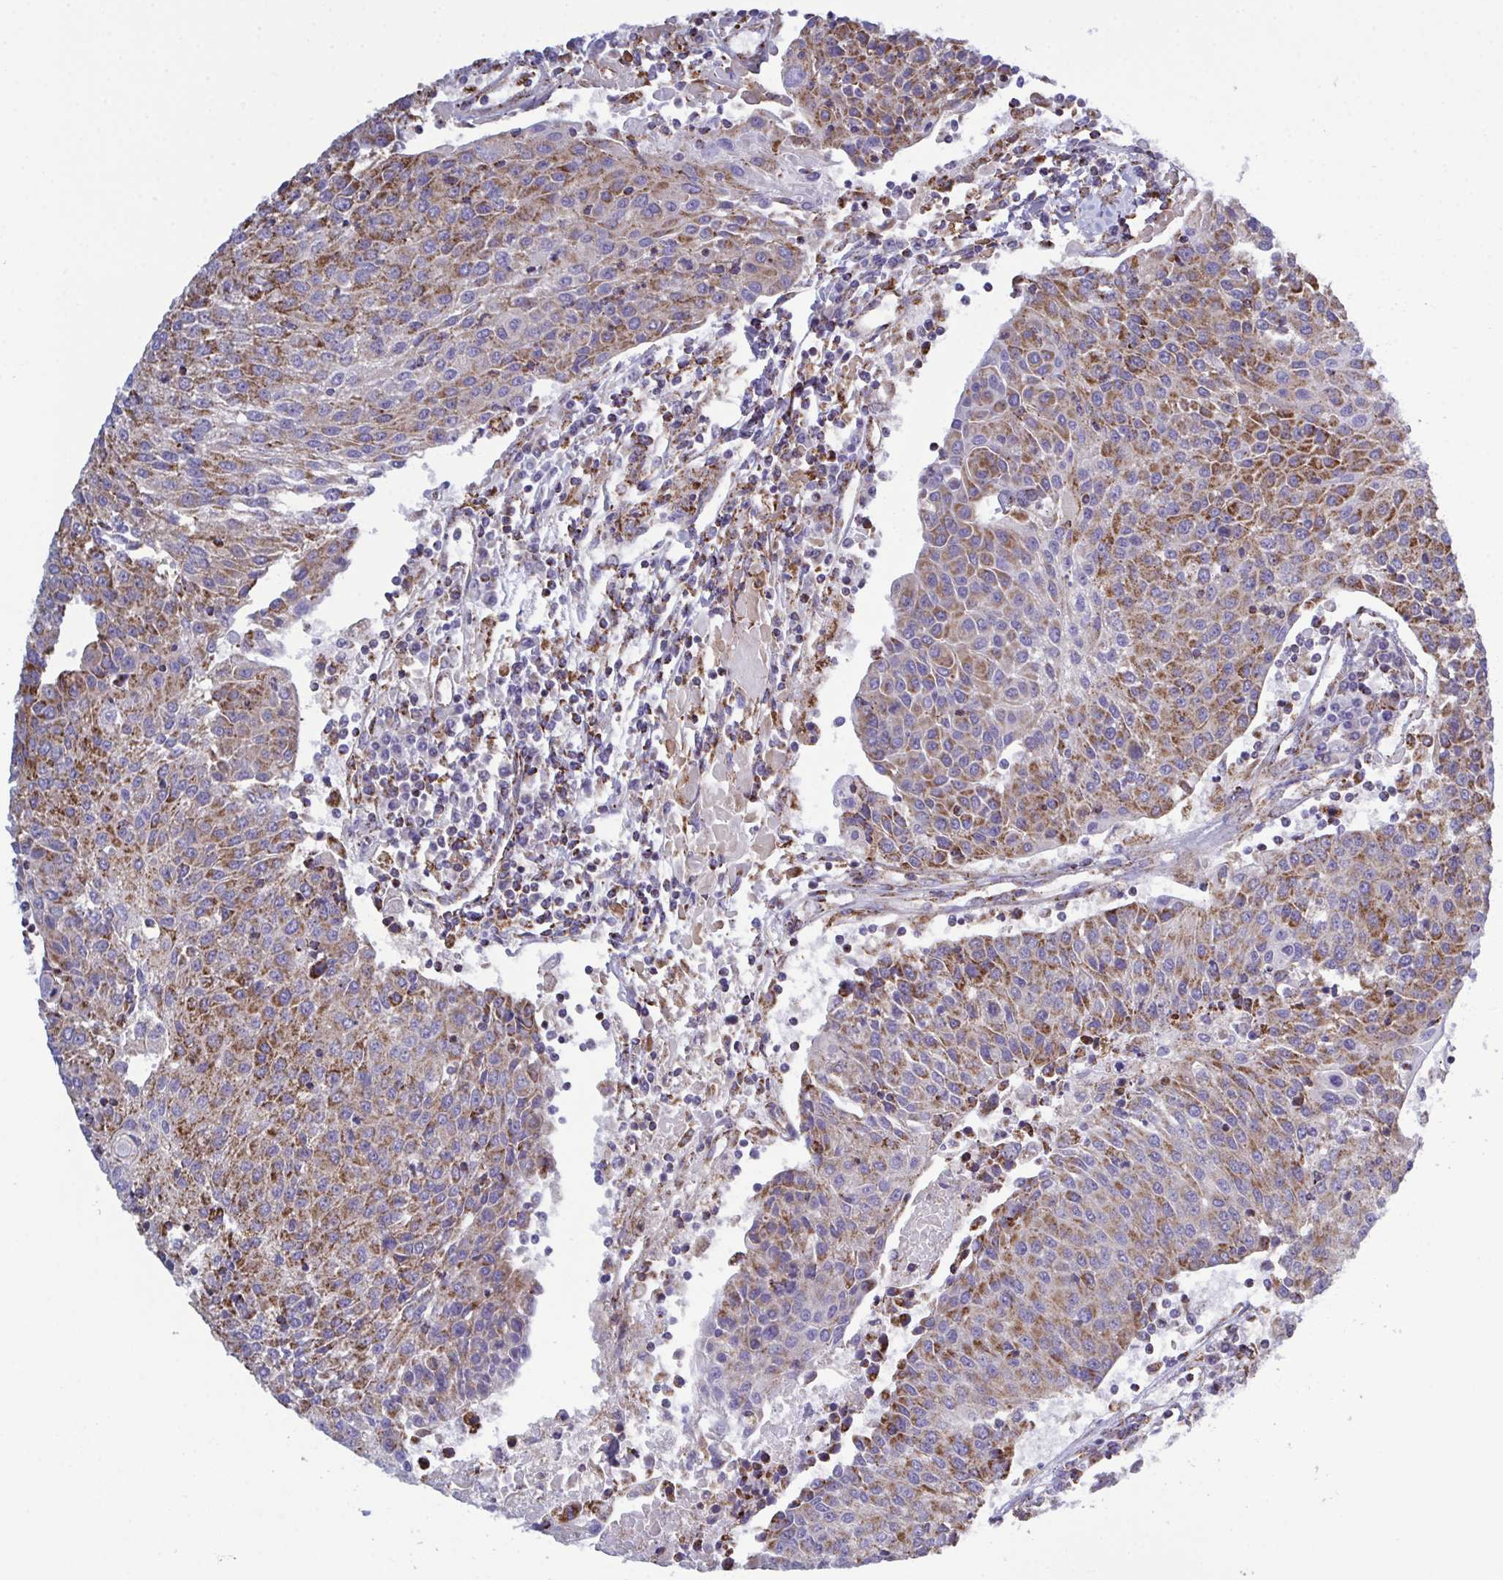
{"staining": {"intensity": "moderate", "quantity": ">75%", "location": "cytoplasmic/membranous"}, "tissue": "urothelial cancer", "cell_type": "Tumor cells", "image_type": "cancer", "snomed": [{"axis": "morphology", "description": "Urothelial carcinoma, High grade"}, {"axis": "topography", "description": "Urinary bladder"}], "caption": "Brown immunohistochemical staining in human urothelial cancer exhibits moderate cytoplasmic/membranous positivity in about >75% of tumor cells. The protein is shown in brown color, while the nuclei are stained blue.", "gene": "CSDE1", "patient": {"sex": "female", "age": 85}}